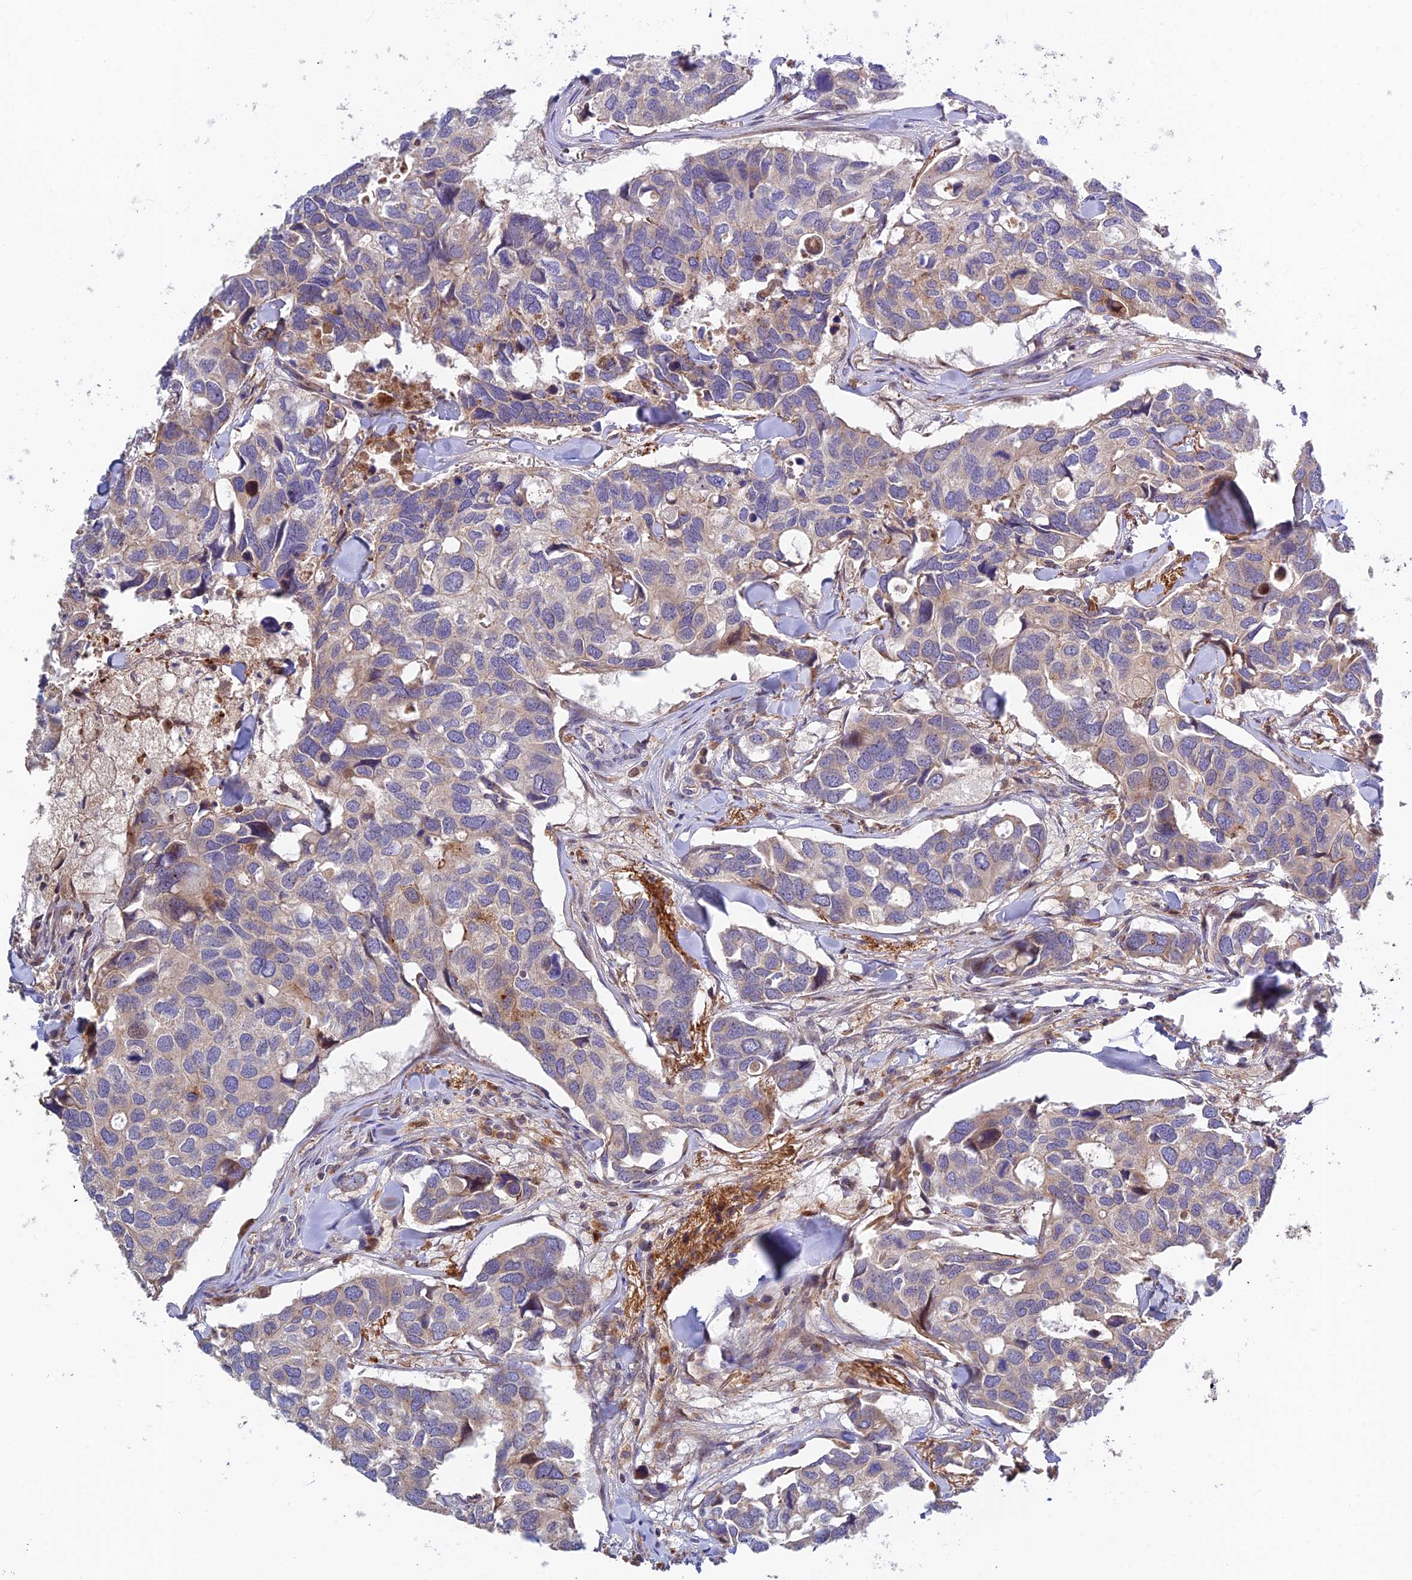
{"staining": {"intensity": "weak", "quantity": "<25%", "location": "cytoplasmic/membranous"}, "tissue": "breast cancer", "cell_type": "Tumor cells", "image_type": "cancer", "snomed": [{"axis": "morphology", "description": "Duct carcinoma"}, {"axis": "topography", "description": "Breast"}], "caption": "Immunohistochemistry micrograph of neoplastic tissue: breast cancer (invasive ductal carcinoma) stained with DAB displays no significant protein positivity in tumor cells. (DAB IHC, high magnification).", "gene": "FUOM", "patient": {"sex": "female", "age": 83}}